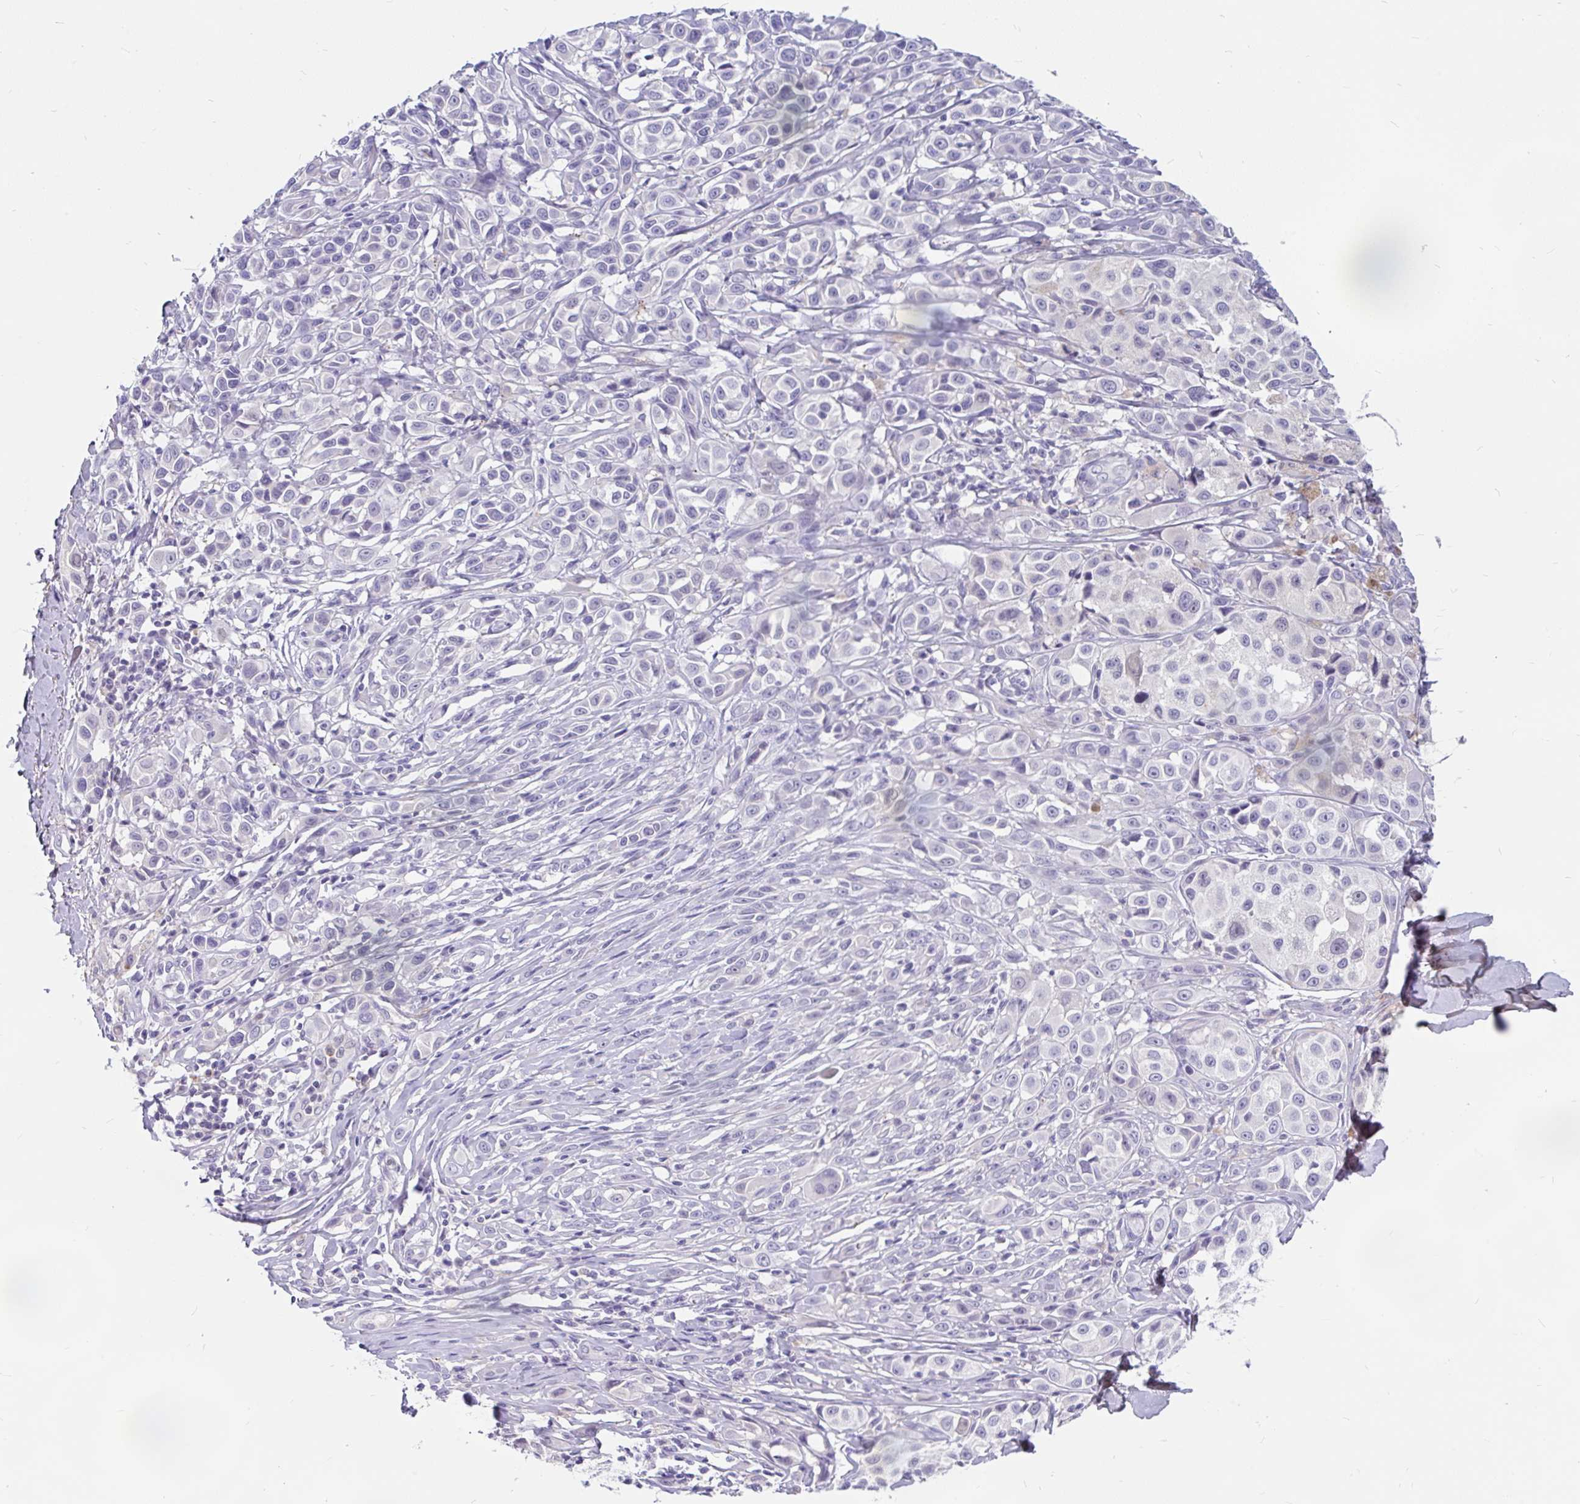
{"staining": {"intensity": "negative", "quantity": "none", "location": "none"}, "tissue": "melanoma", "cell_type": "Tumor cells", "image_type": "cancer", "snomed": [{"axis": "morphology", "description": "Malignant melanoma, NOS"}, {"axis": "topography", "description": "Skin"}], "caption": "Tumor cells show no significant staining in malignant melanoma.", "gene": "KIAA2013", "patient": {"sex": "male", "age": 39}}